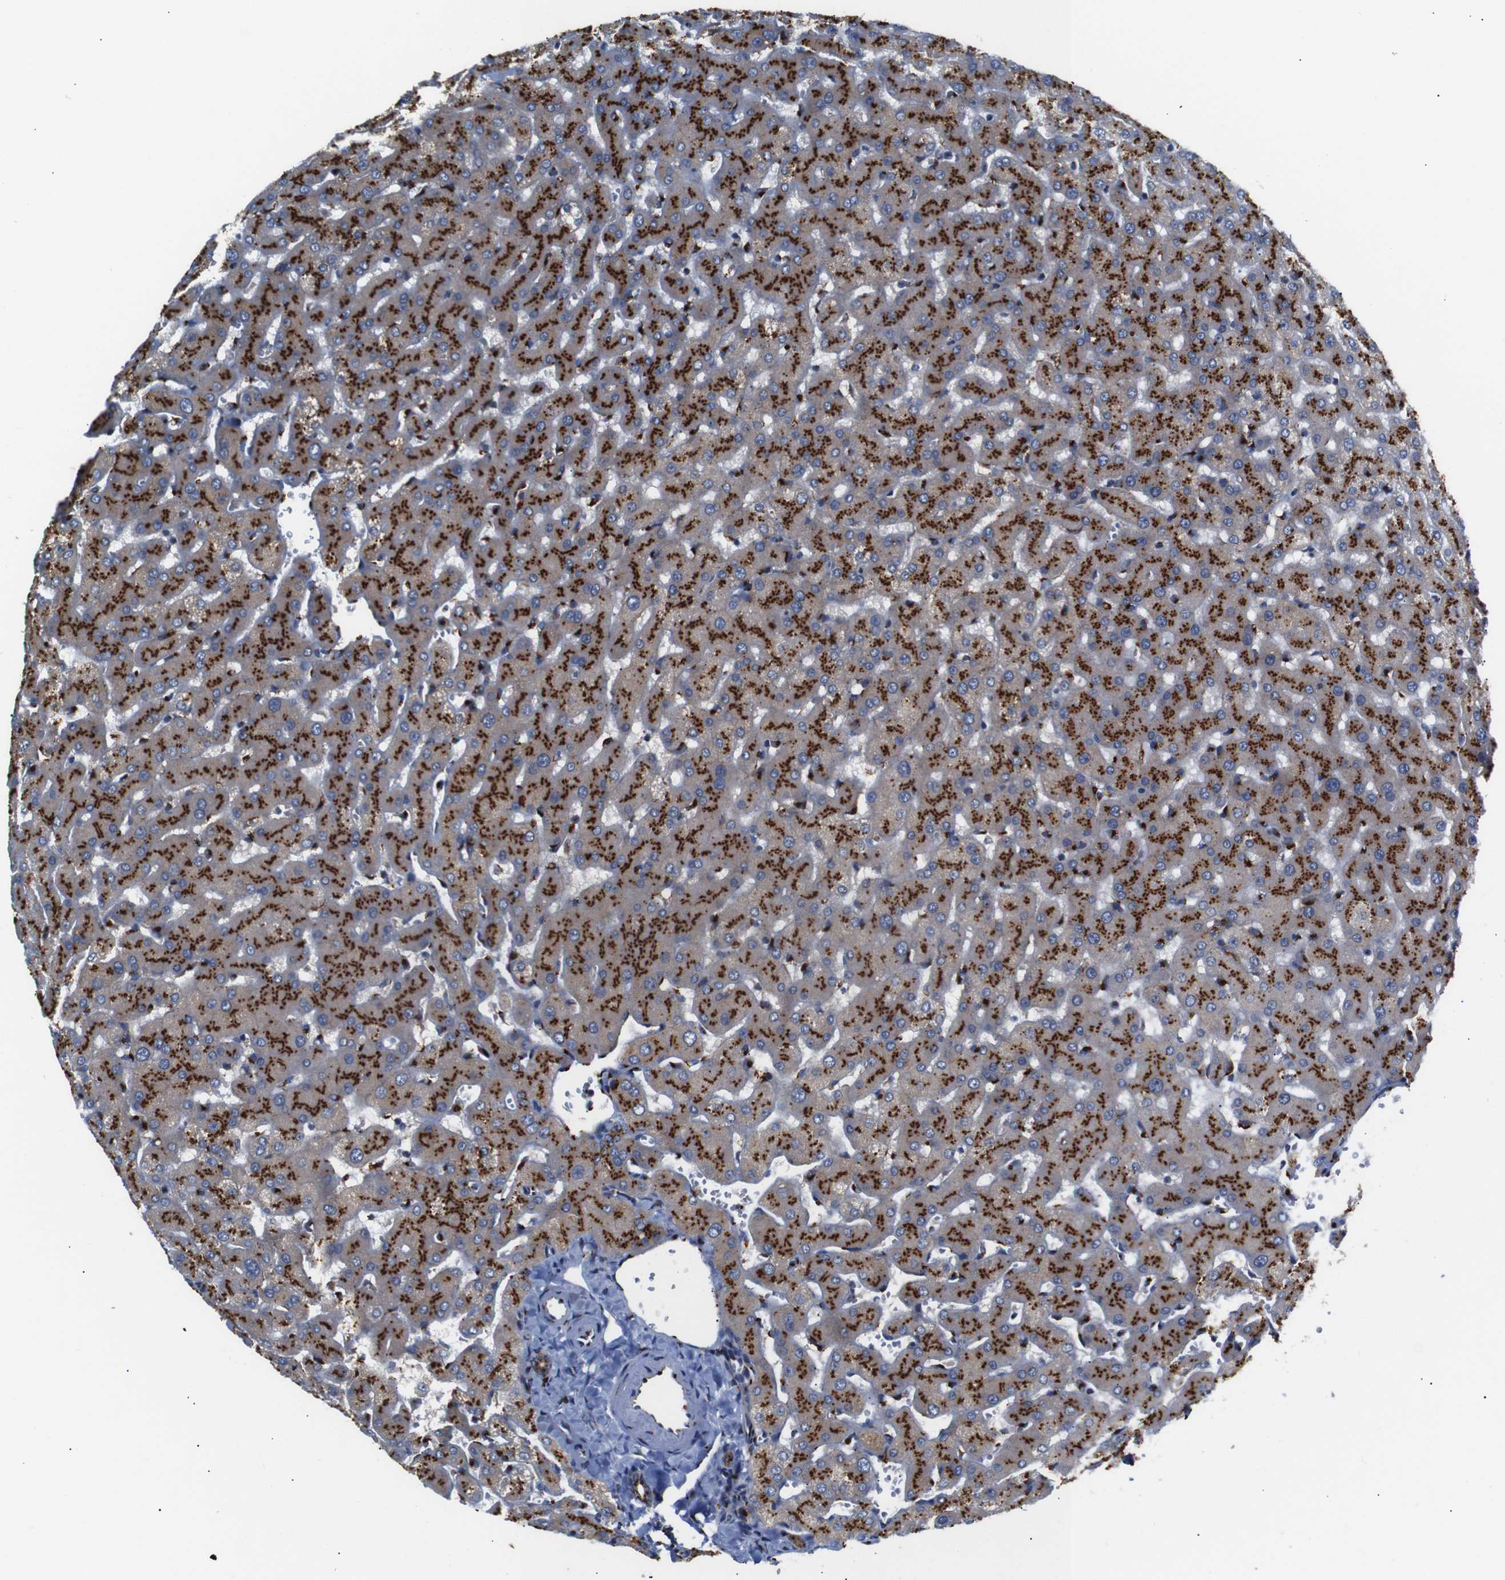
{"staining": {"intensity": "moderate", "quantity": ">75%", "location": "cytoplasmic/membranous"}, "tissue": "liver", "cell_type": "Cholangiocytes", "image_type": "normal", "snomed": [{"axis": "morphology", "description": "Normal tissue, NOS"}, {"axis": "topography", "description": "Liver"}], "caption": "Brown immunohistochemical staining in unremarkable human liver exhibits moderate cytoplasmic/membranous staining in approximately >75% of cholangiocytes. (DAB (3,3'-diaminobenzidine) = brown stain, brightfield microscopy at high magnification).", "gene": "TGOLN2", "patient": {"sex": "female", "age": 63}}